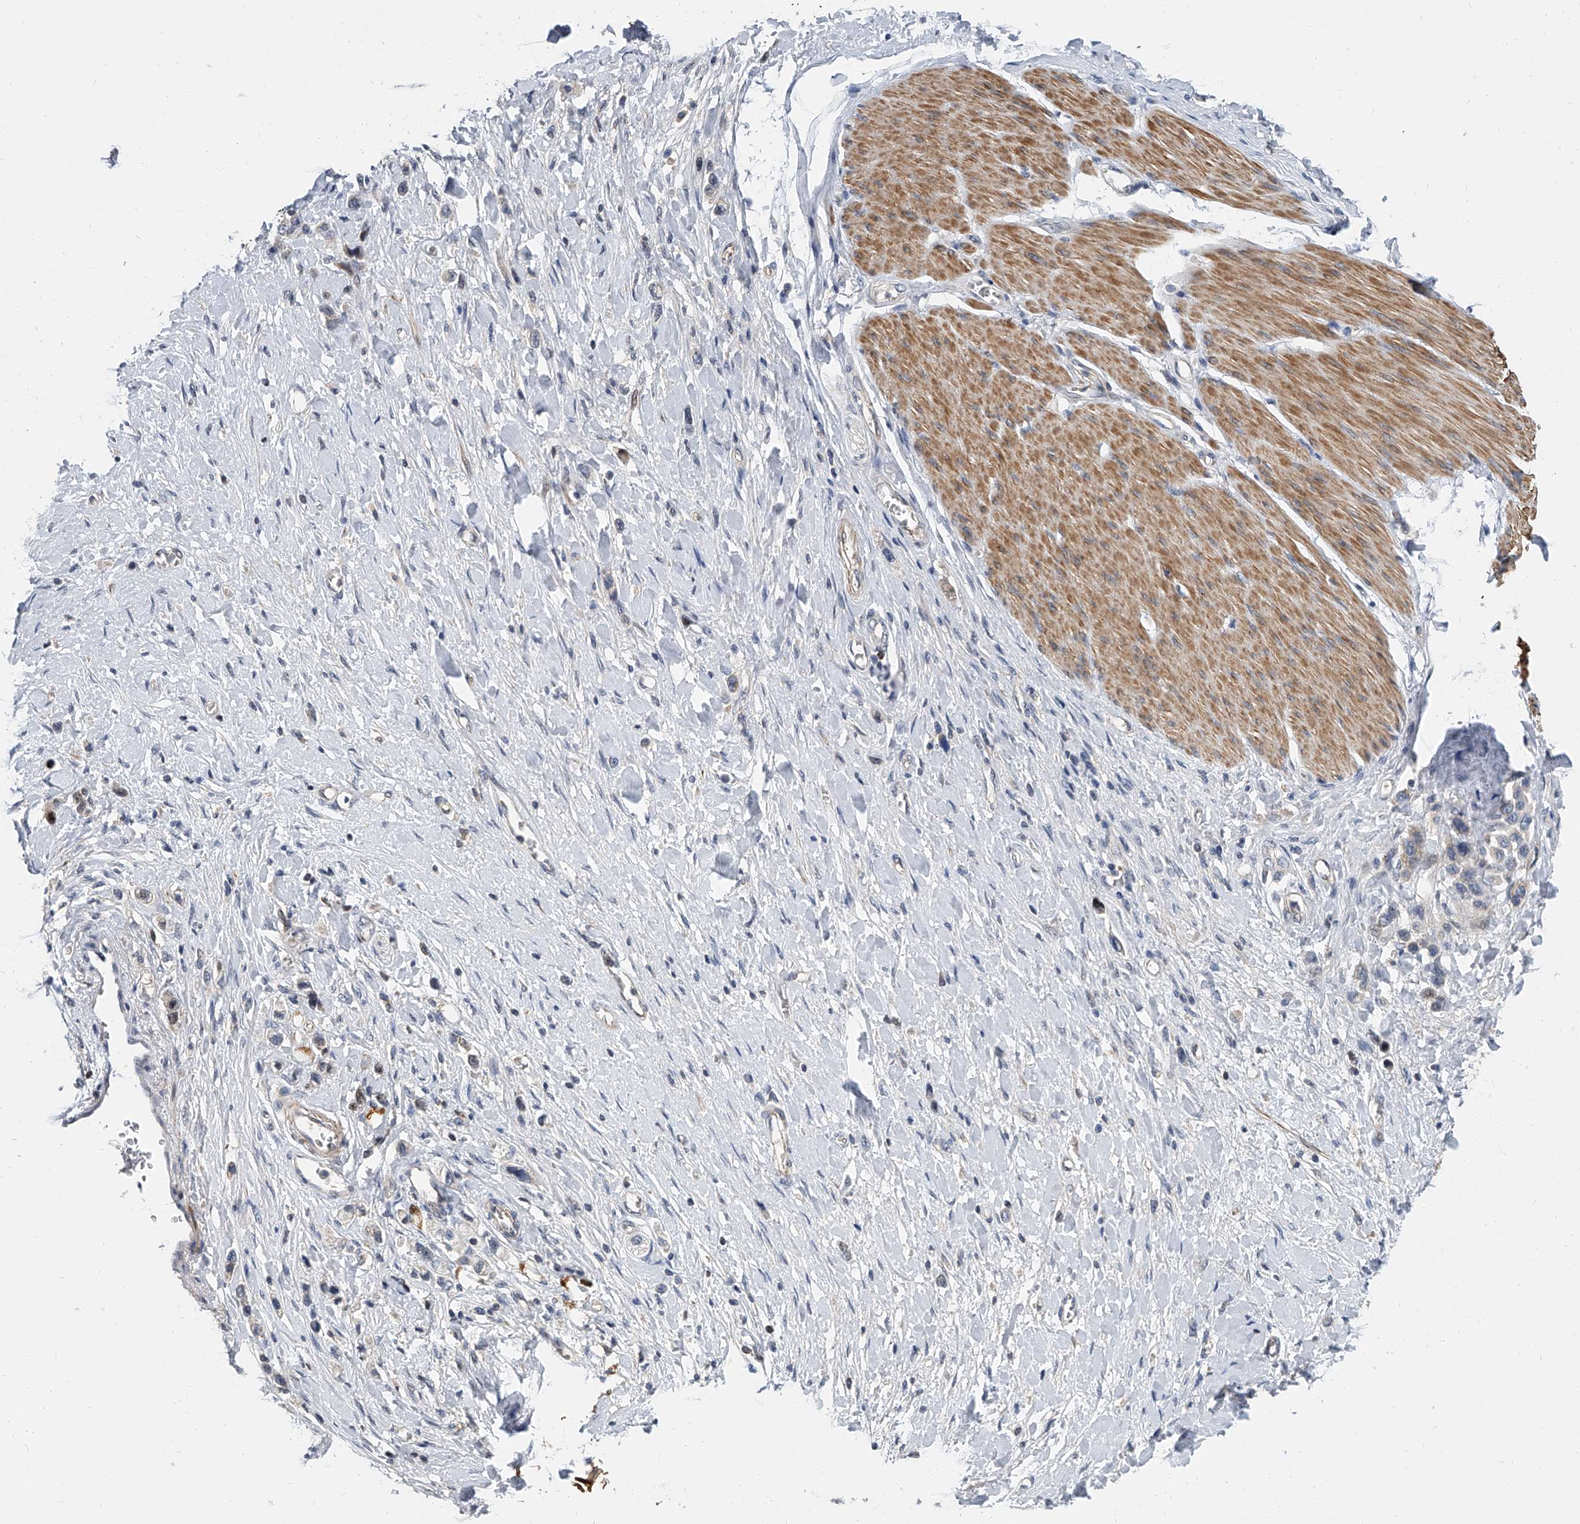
{"staining": {"intensity": "negative", "quantity": "none", "location": "none"}, "tissue": "stomach cancer", "cell_type": "Tumor cells", "image_type": "cancer", "snomed": [{"axis": "morphology", "description": "Adenocarcinoma, NOS"}, {"axis": "topography", "description": "Stomach"}], "caption": "Stomach cancer stained for a protein using immunohistochemistry (IHC) demonstrates no positivity tumor cells.", "gene": "CD200", "patient": {"sex": "female", "age": 65}}